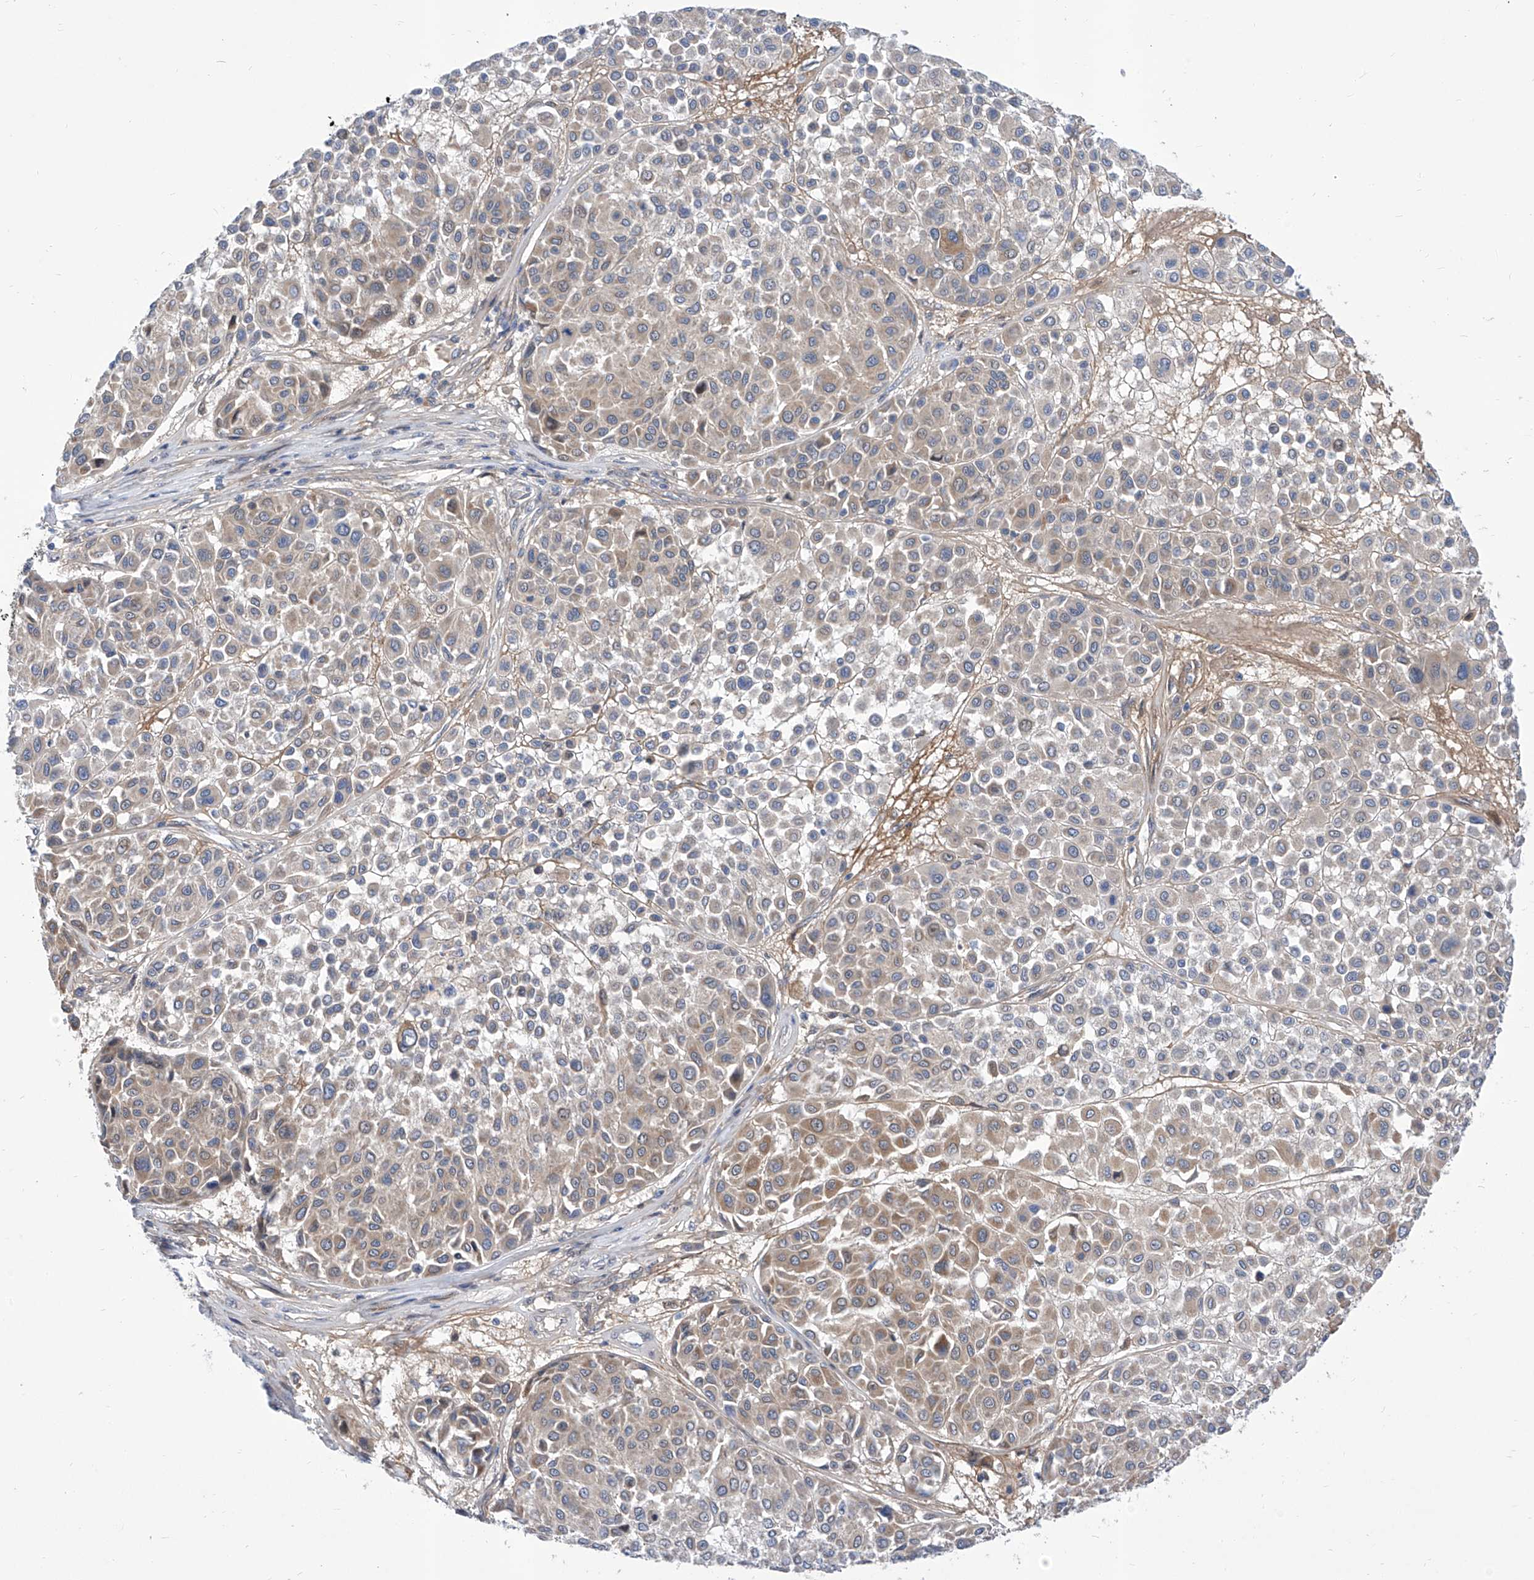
{"staining": {"intensity": "weak", "quantity": "25%-75%", "location": "cytoplasmic/membranous"}, "tissue": "melanoma", "cell_type": "Tumor cells", "image_type": "cancer", "snomed": [{"axis": "morphology", "description": "Malignant melanoma, Metastatic site"}, {"axis": "topography", "description": "Soft tissue"}], "caption": "Weak cytoplasmic/membranous protein expression is identified in approximately 25%-75% of tumor cells in malignant melanoma (metastatic site).", "gene": "SRBD1", "patient": {"sex": "male", "age": 41}}